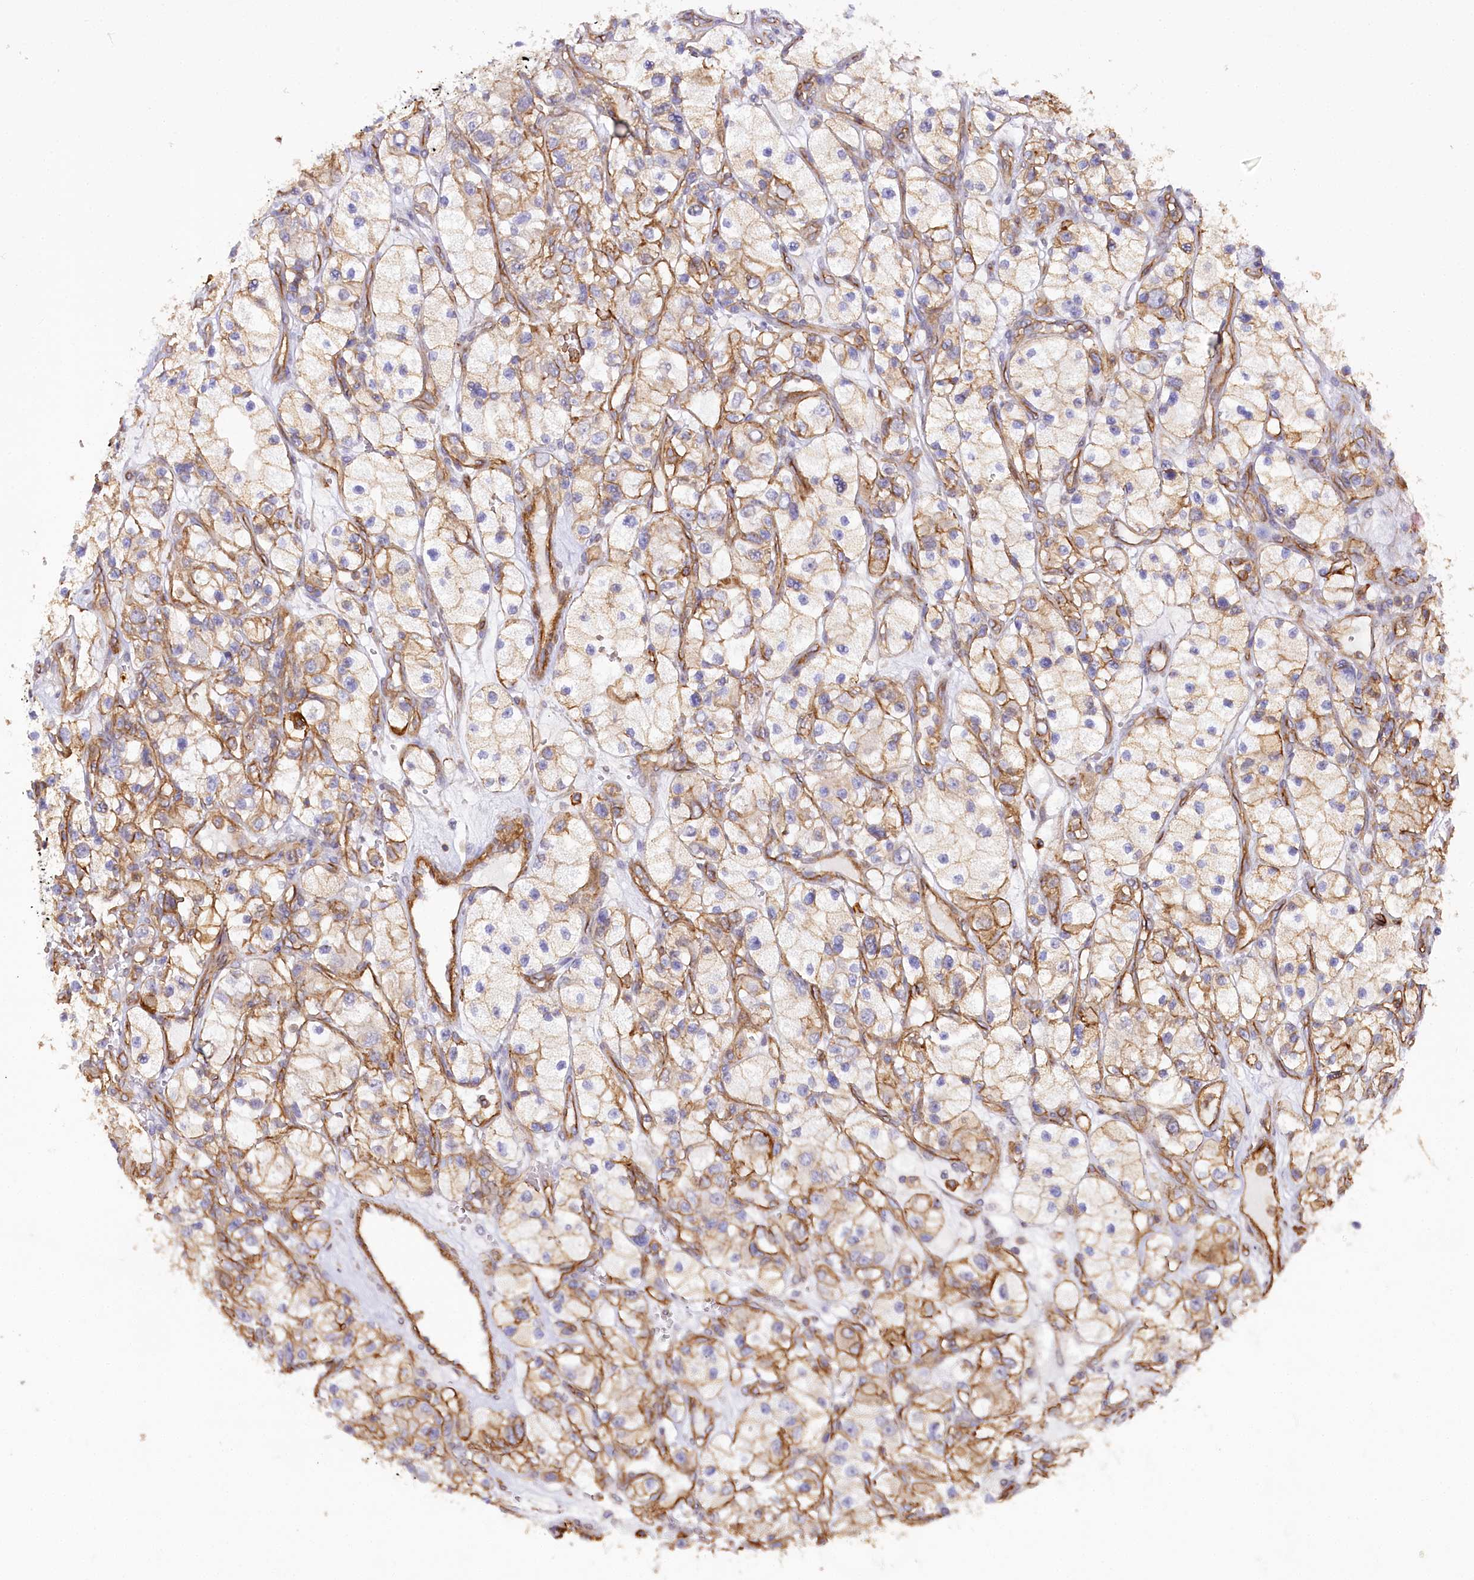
{"staining": {"intensity": "weak", "quantity": "25%-75%", "location": "cytoplasmic/membranous"}, "tissue": "renal cancer", "cell_type": "Tumor cells", "image_type": "cancer", "snomed": [{"axis": "morphology", "description": "Adenocarcinoma, NOS"}, {"axis": "topography", "description": "Kidney"}], "caption": "Renal cancer (adenocarcinoma) stained with immunohistochemistry (IHC) exhibits weak cytoplasmic/membranous expression in approximately 25%-75% of tumor cells.", "gene": "SYNPO2", "patient": {"sex": "female", "age": 57}}